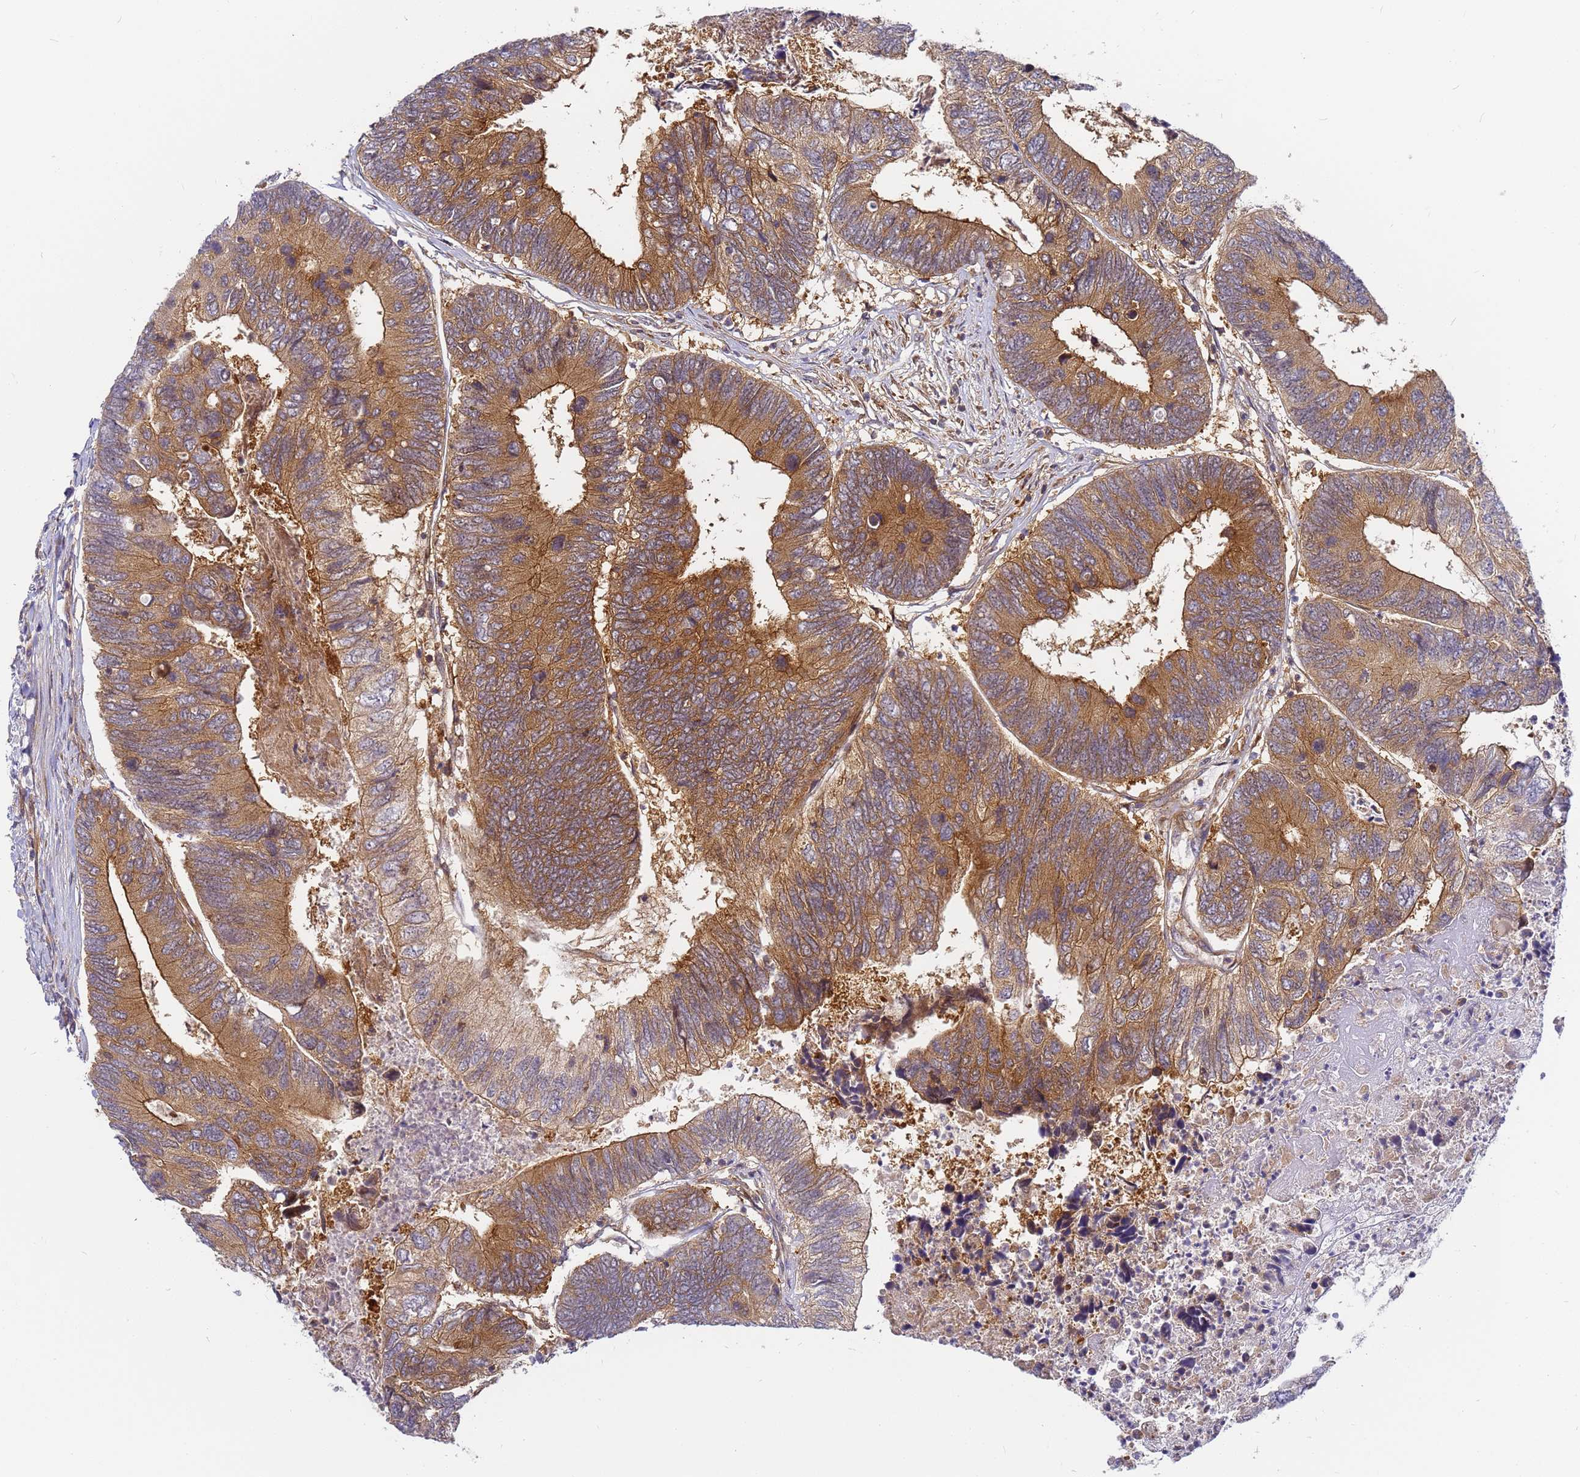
{"staining": {"intensity": "moderate", "quantity": ">75%", "location": "cytoplasmic/membranous"}, "tissue": "colorectal cancer", "cell_type": "Tumor cells", "image_type": "cancer", "snomed": [{"axis": "morphology", "description": "Adenocarcinoma, NOS"}, {"axis": "topography", "description": "Colon"}], "caption": "Immunohistochemical staining of human colorectal cancer (adenocarcinoma) demonstrates medium levels of moderate cytoplasmic/membranous protein staining in about >75% of tumor cells. (DAB (3,3'-diaminobenzidine) IHC, brown staining for protein, blue staining for nuclei).", "gene": "CHM", "patient": {"sex": "female", "age": 67}}